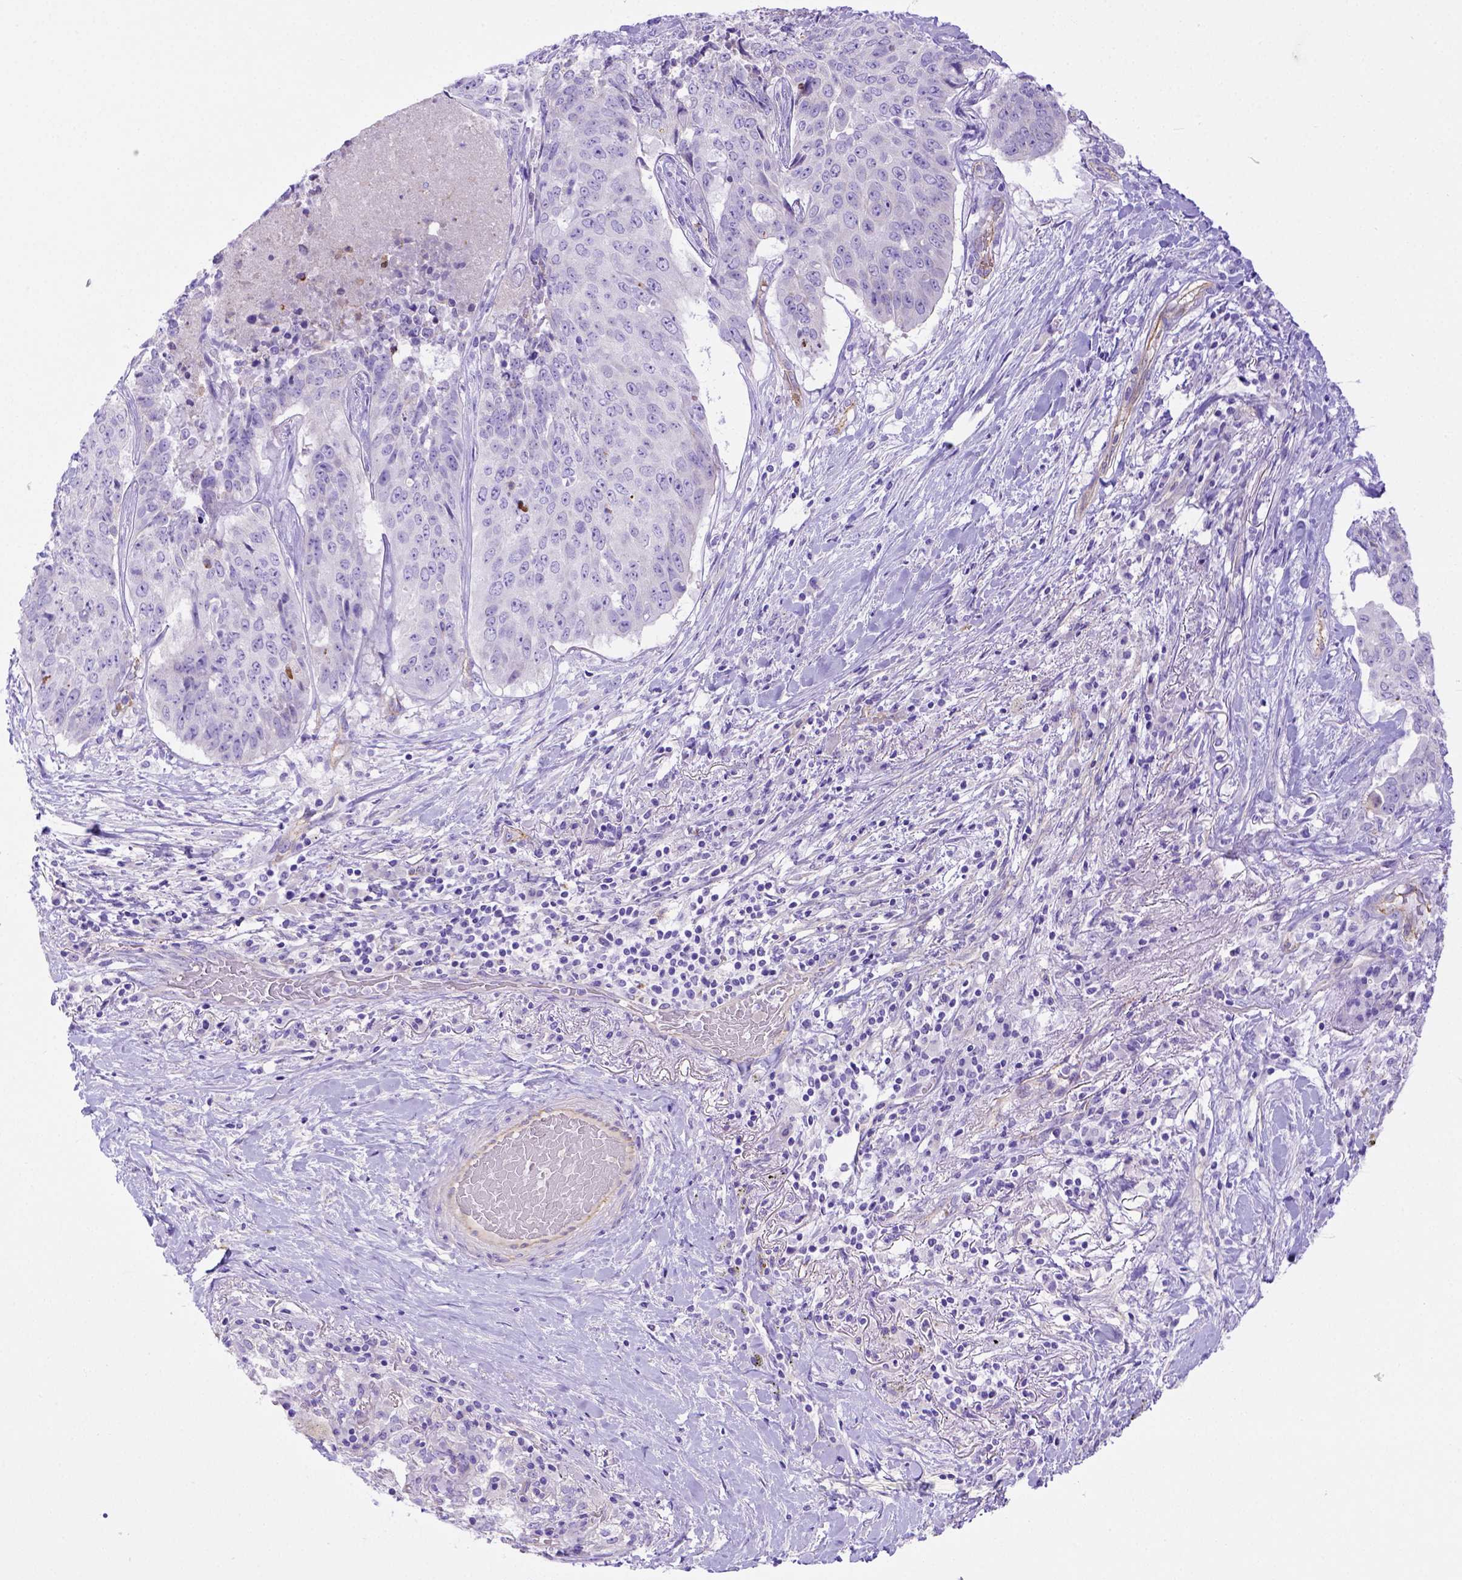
{"staining": {"intensity": "negative", "quantity": "none", "location": "none"}, "tissue": "lung cancer", "cell_type": "Tumor cells", "image_type": "cancer", "snomed": [{"axis": "morphology", "description": "Normal tissue, NOS"}, {"axis": "morphology", "description": "Squamous cell carcinoma, NOS"}, {"axis": "topography", "description": "Bronchus"}, {"axis": "topography", "description": "Lung"}], "caption": "A high-resolution photomicrograph shows immunohistochemistry (IHC) staining of lung cancer (squamous cell carcinoma), which displays no significant expression in tumor cells.", "gene": "LRRC18", "patient": {"sex": "male", "age": 64}}